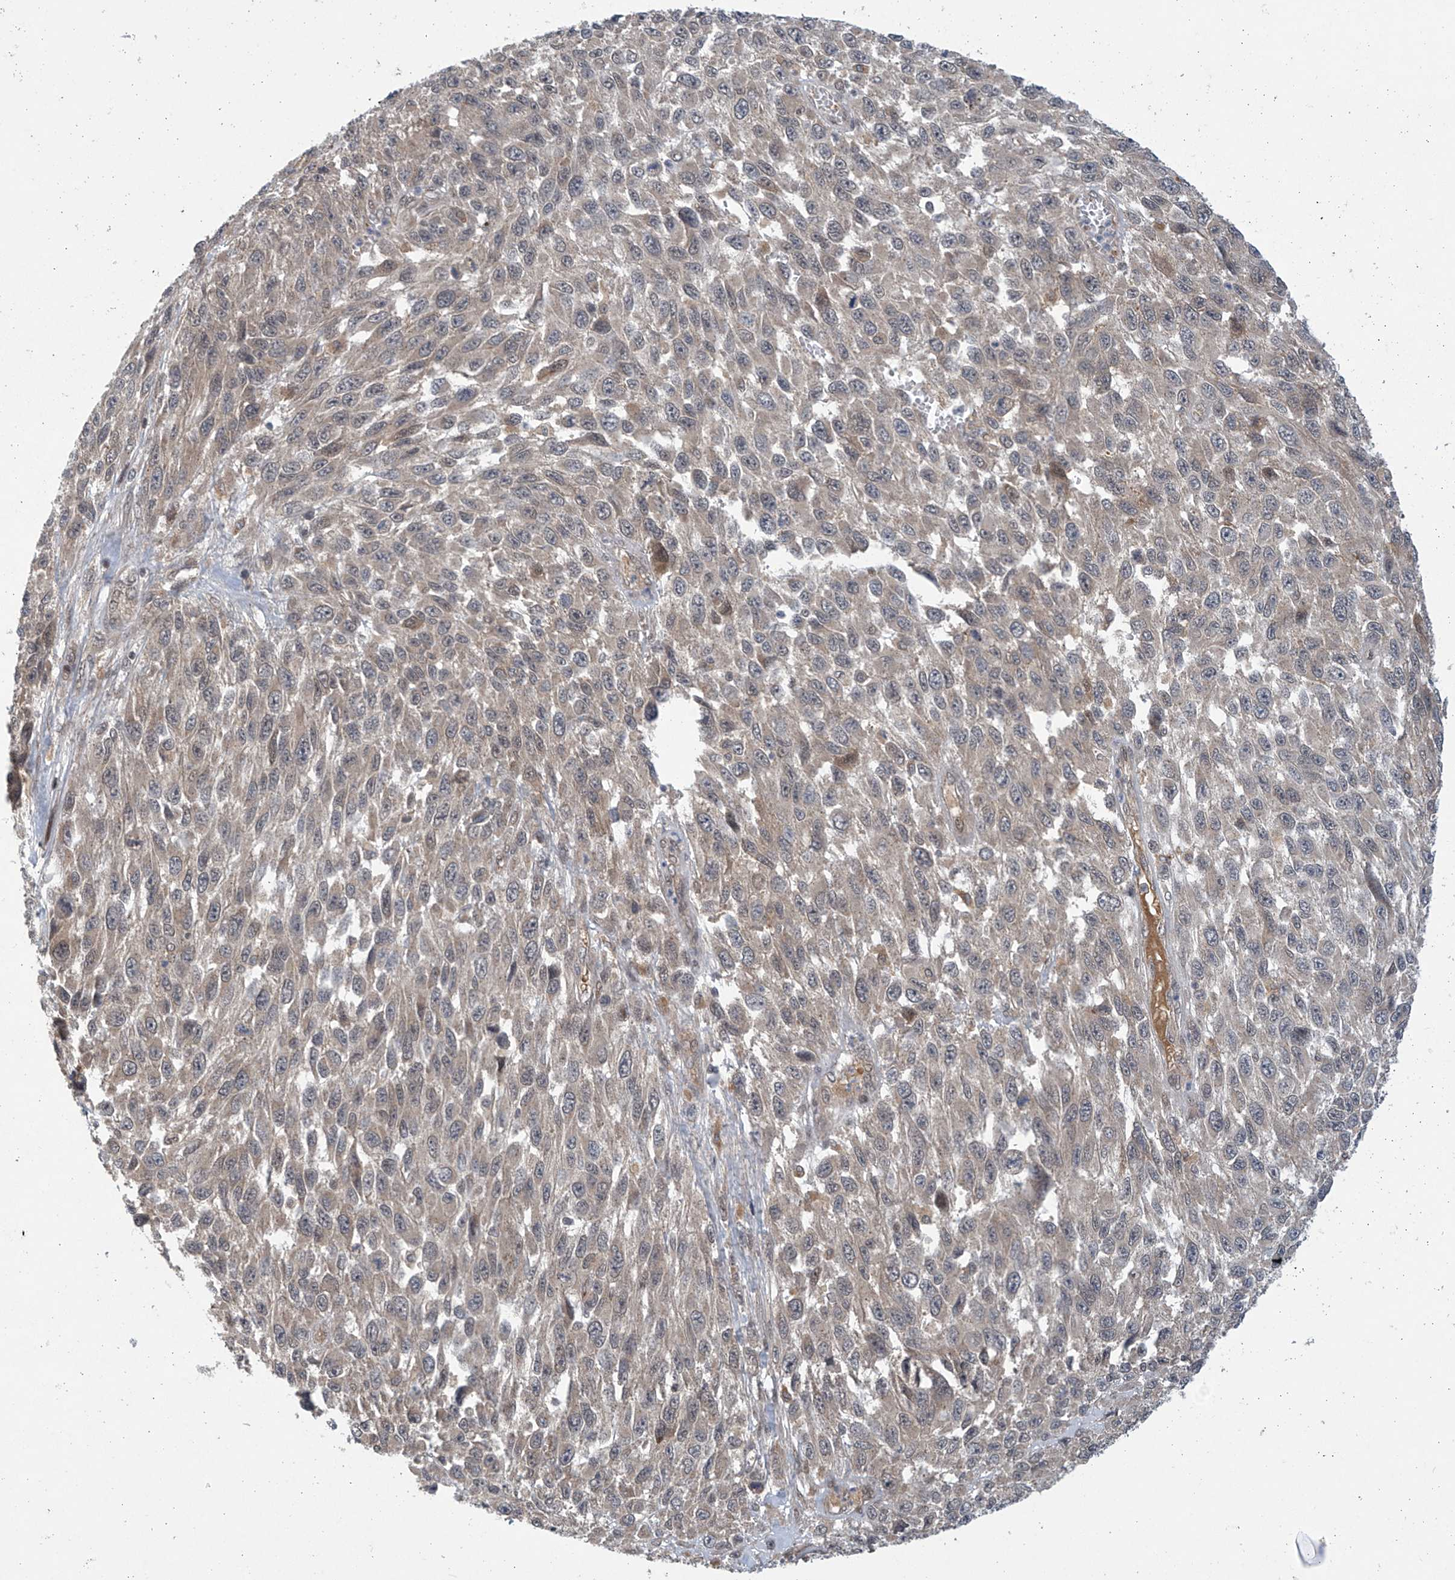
{"staining": {"intensity": "negative", "quantity": "none", "location": "none"}, "tissue": "melanoma", "cell_type": "Tumor cells", "image_type": "cancer", "snomed": [{"axis": "morphology", "description": "Malignant melanoma, NOS"}, {"axis": "topography", "description": "Skin"}], "caption": "The micrograph reveals no staining of tumor cells in melanoma.", "gene": "ABHD13", "patient": {"sex": "female", "age": 96}}